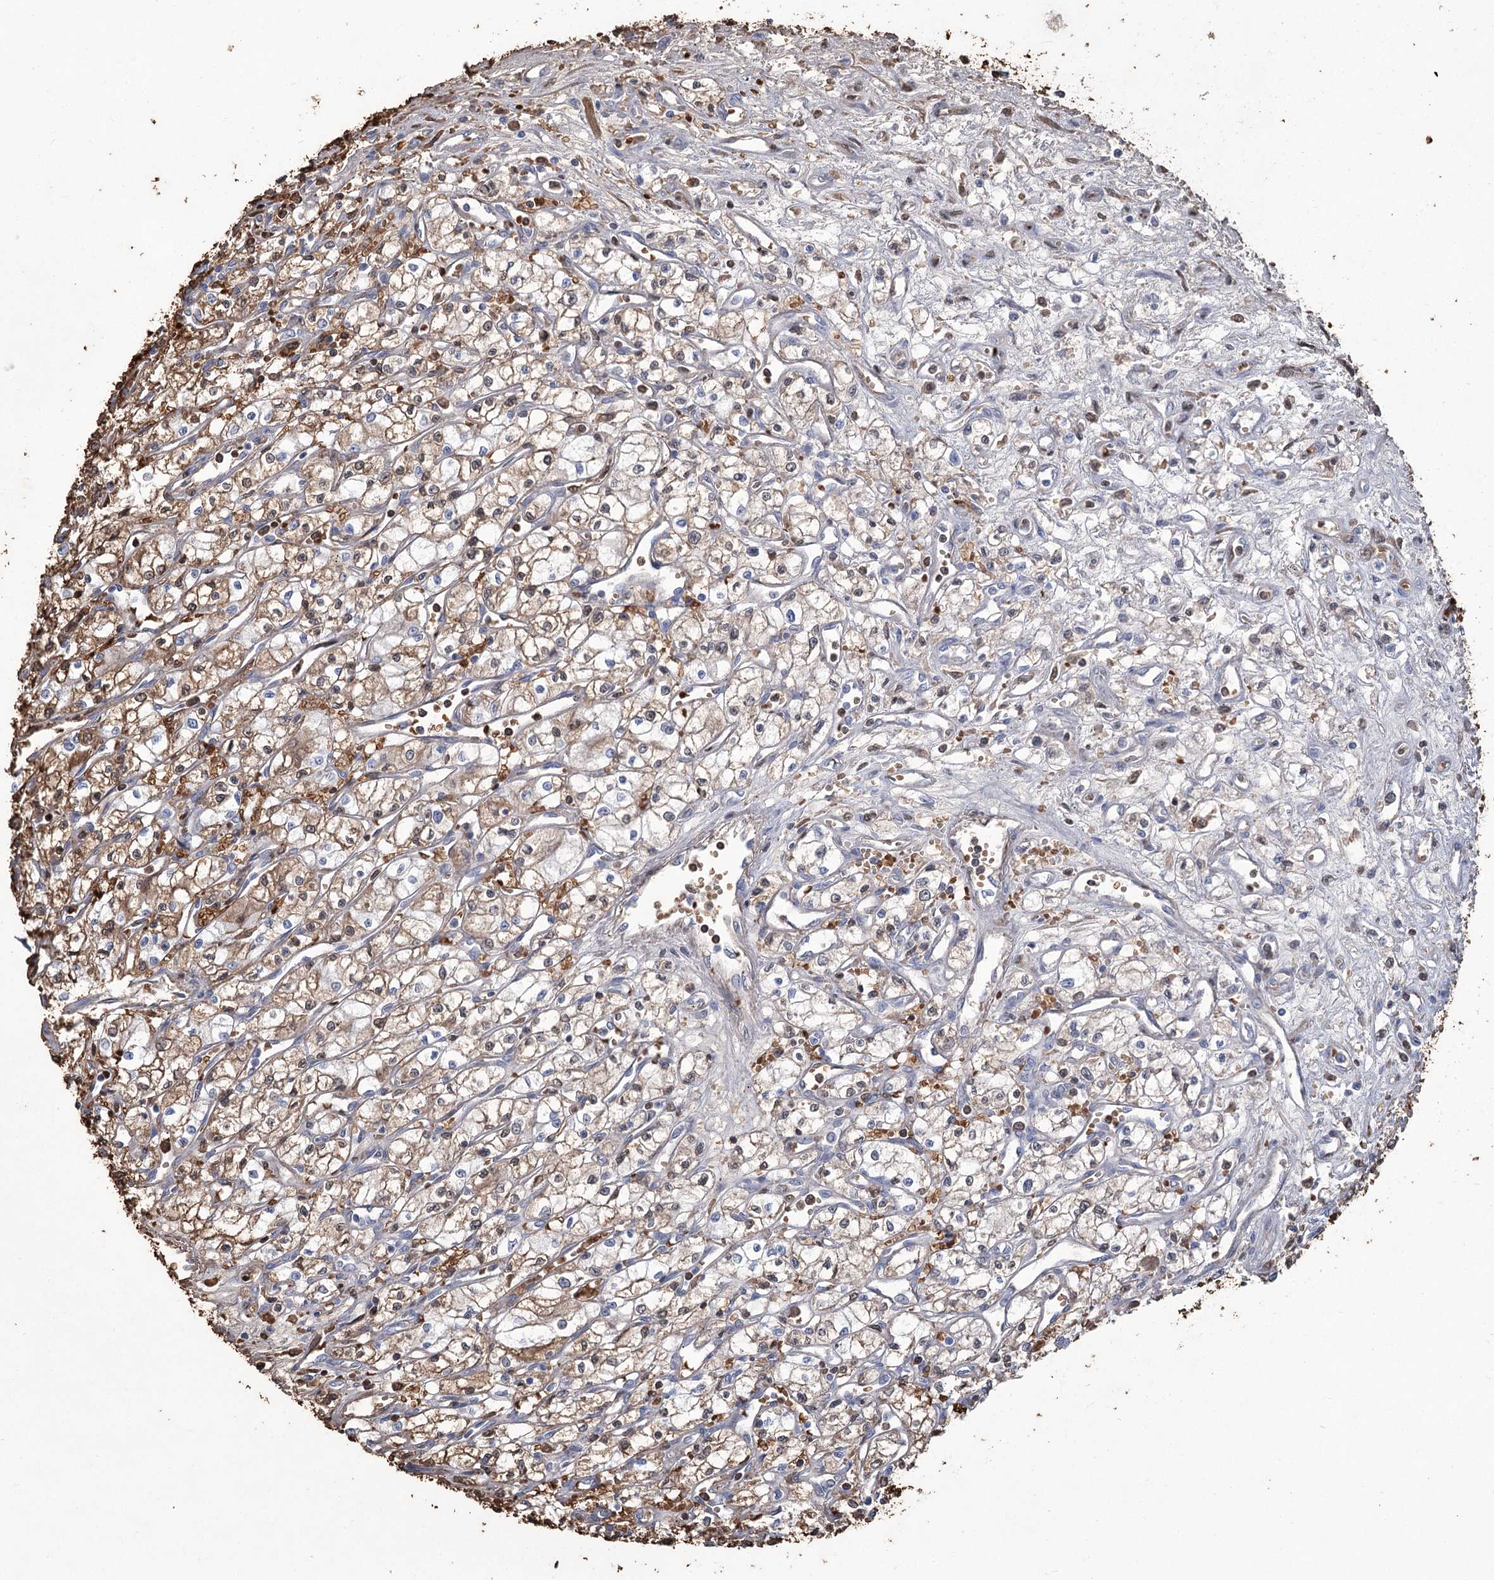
{"staining": {"intensity": "moderate", "quantity": "25%-75%", "location": "cytoplasmic/membranous"}, "tissue": "renal cancer", "cell_type": "Tumor cells", "image_type": "cancer", "snomed": [{"axis": "morphology", "description": "Adenocarcinoma, NOS"}, {"axis": "topography", "description": "Kidney"}], "caption": "Human renal adenocarcinoma stained for a protein (brown) displays moderate cytoplasmic/membranous positive staining in about 25%-75% of tumor cells.", "gene": "HBA1", "patient": {"sex": "male", "age": 59}}